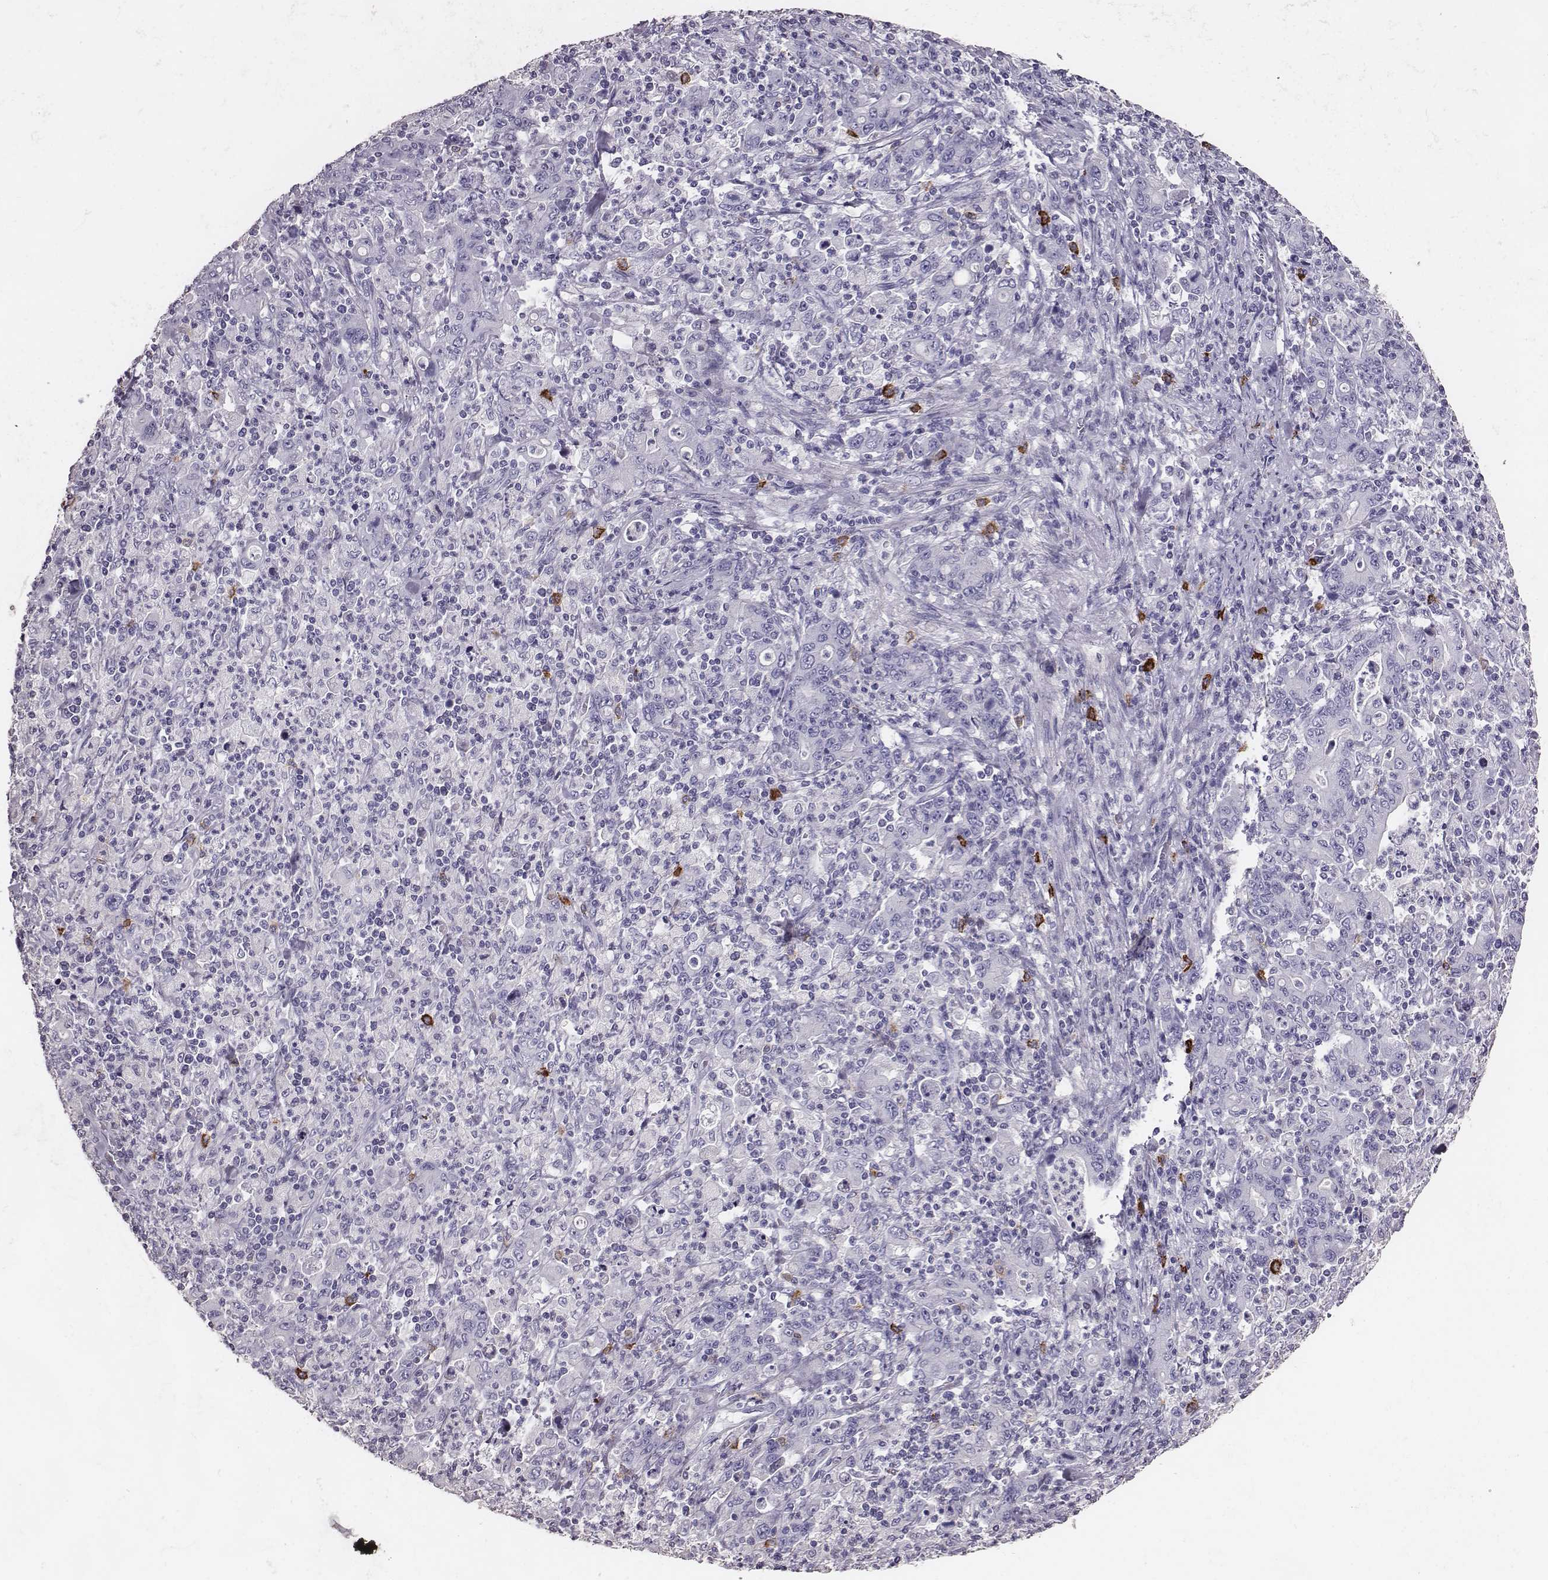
{"staining": {"intensity": "negative", "quantity": "none", "location": "none"}, "tissue": "stomach cancer", "cell_type": "Tumor cells", "image_type": "cancer", "snomed": [{"axis": "morphology", "description": "Adenocarcinoma, NOS"}, {"axis": "topography", "description": "Stomach, upper"}], "caption": "High power microscopy photomicrograph of an immunohistochemistry micrograph of stomach cancer, revealing no significant expression in tumor cells.", "gene": "P2RY10", "patient": {"sex": "male", "age": 69}}